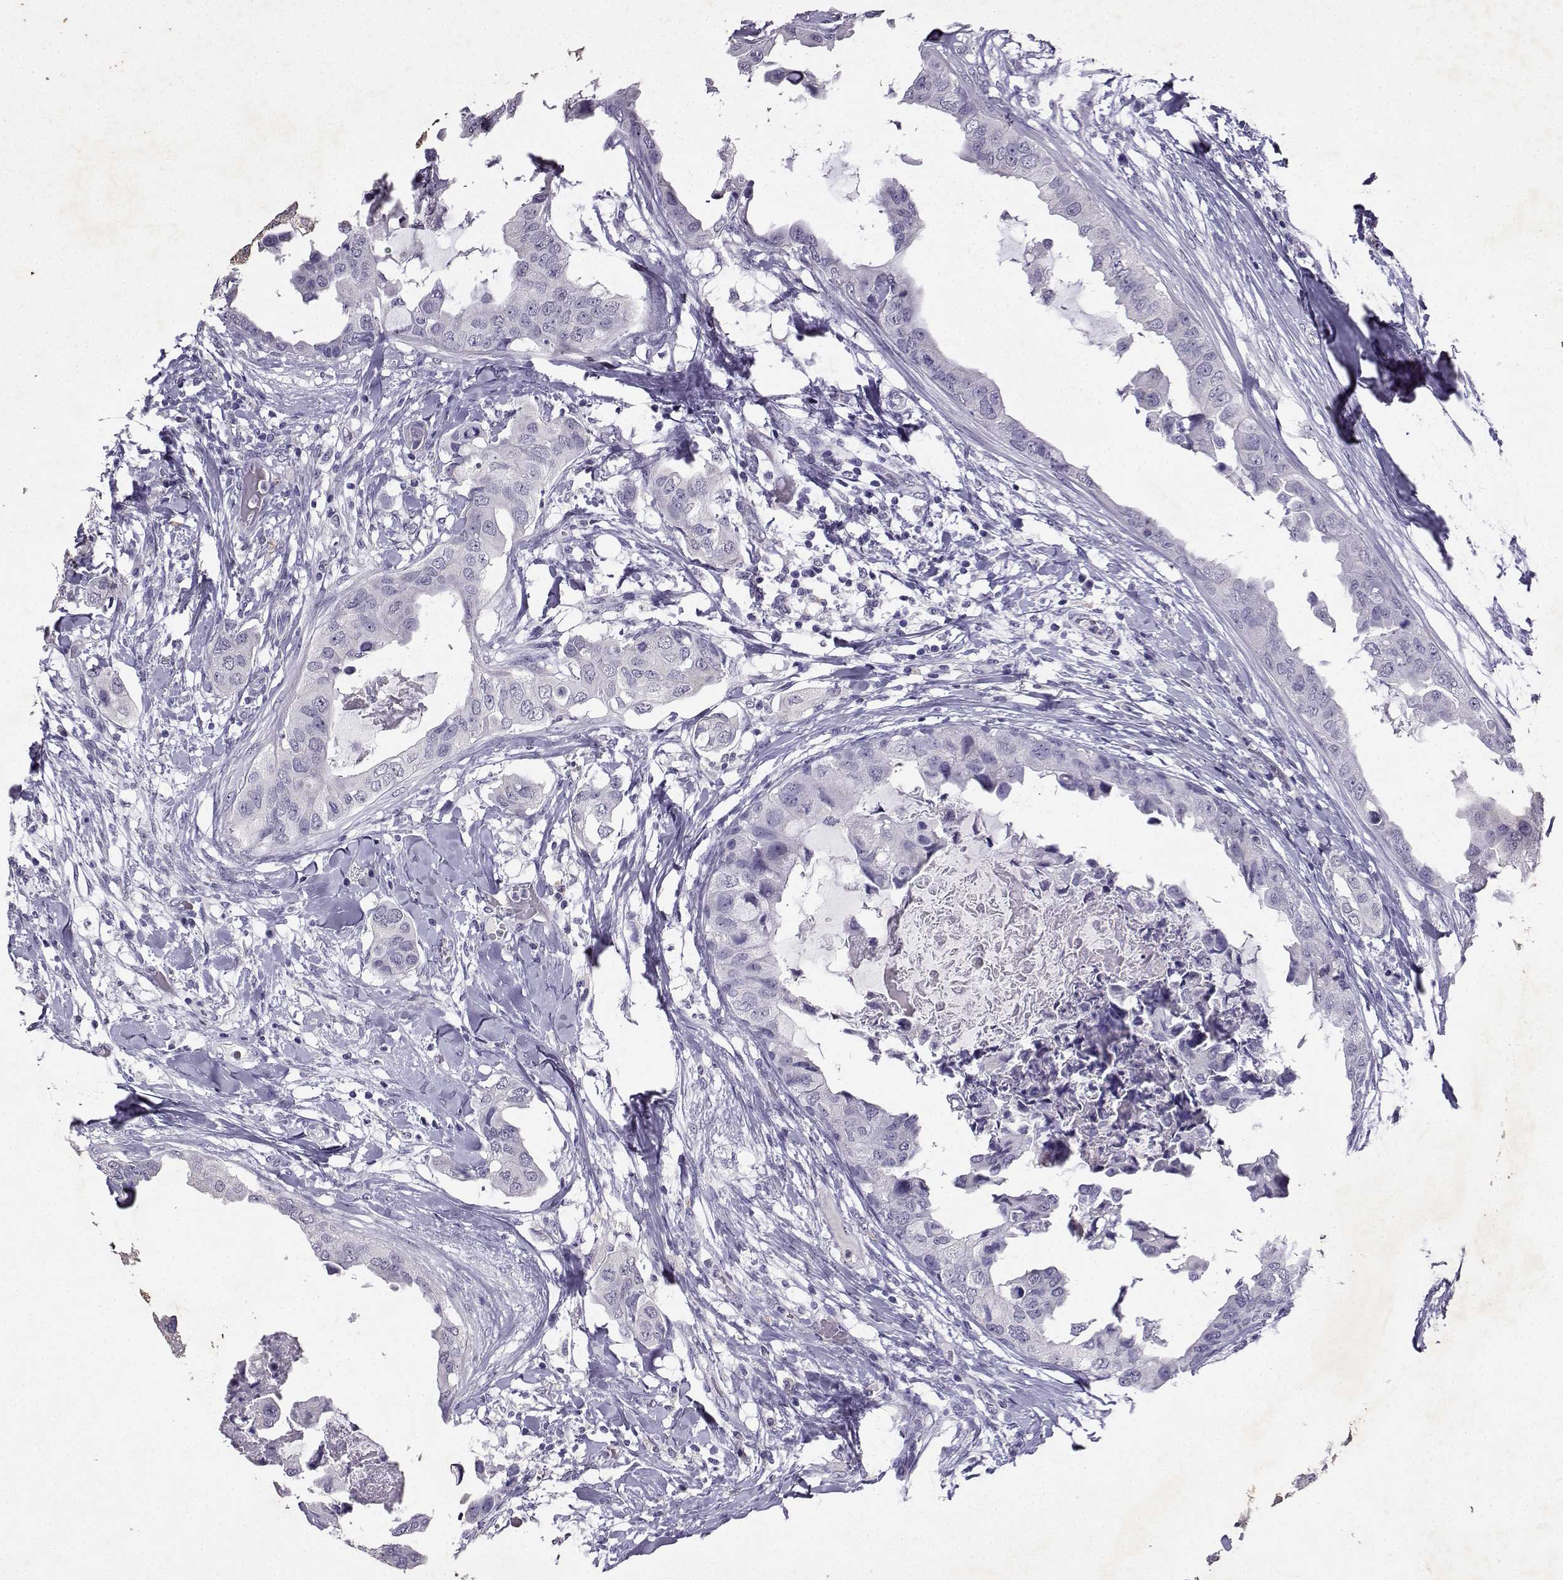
{"staining": {"intensity": "negative", "quantity": "none", "location": "none"}, "tissue": "breast cancer", "cell_type": "Tumor cells", "image_type": "cancer", "snomed": [{"axis": "morphology", "description": "Normal tissue, NOS"}, {"axis": "morphology", "description": "Duct carcinoma"}, {"axis": "topography", "description": "Breast"}], "caption": "Immunohistochemistry (IHC) micrograph of neoplastic tissue: human breast intraductal carcinoma stained with DAB reveals no significant protein staining in tumor cells.", "gene": "TBR1", "patient": {"sex": "female", "age": 40}}